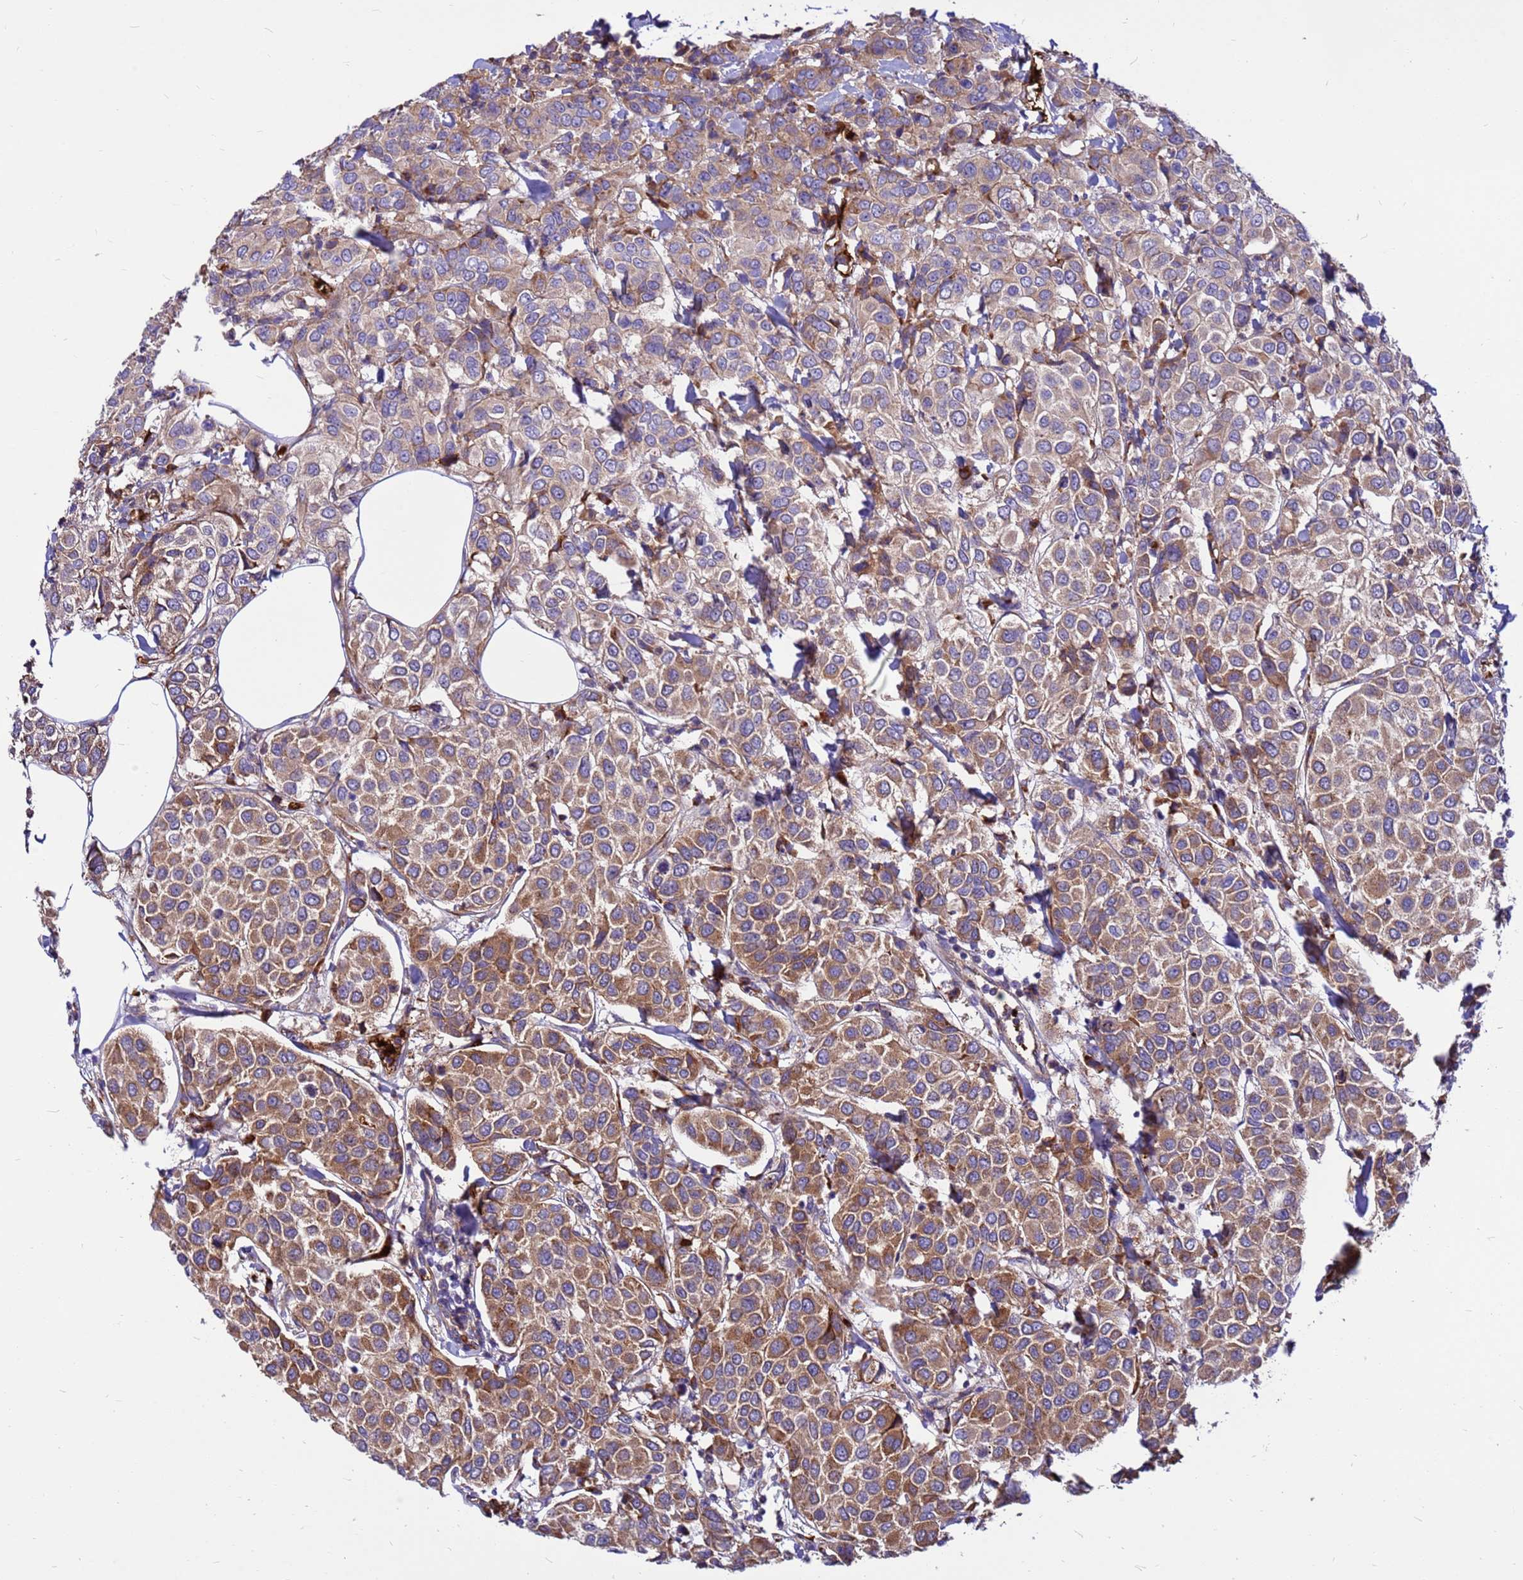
{"staining": {"intensity": "moderate", "quantity": ">75%", "location": "cytoplasmic/membranous"}, "tissue": "breast cancer", "cell_type": "Tumor cells", "image_type": "cancer", "snomed": [{"axis": "morphology", "description": "Duct carcinoma"}, {"axis": "topography", "description": "Breast"}], "caption": "Breast cancer (intraductal carcinoma) tissue shows moderate cytoplasmic/membranous staining in approximately >75% of tumor cells (DAB IHC, brown staining for protein, blue staining for nuclei).", "gene": "ZNF669", "patient": {"sex": "female", "age": 55}}